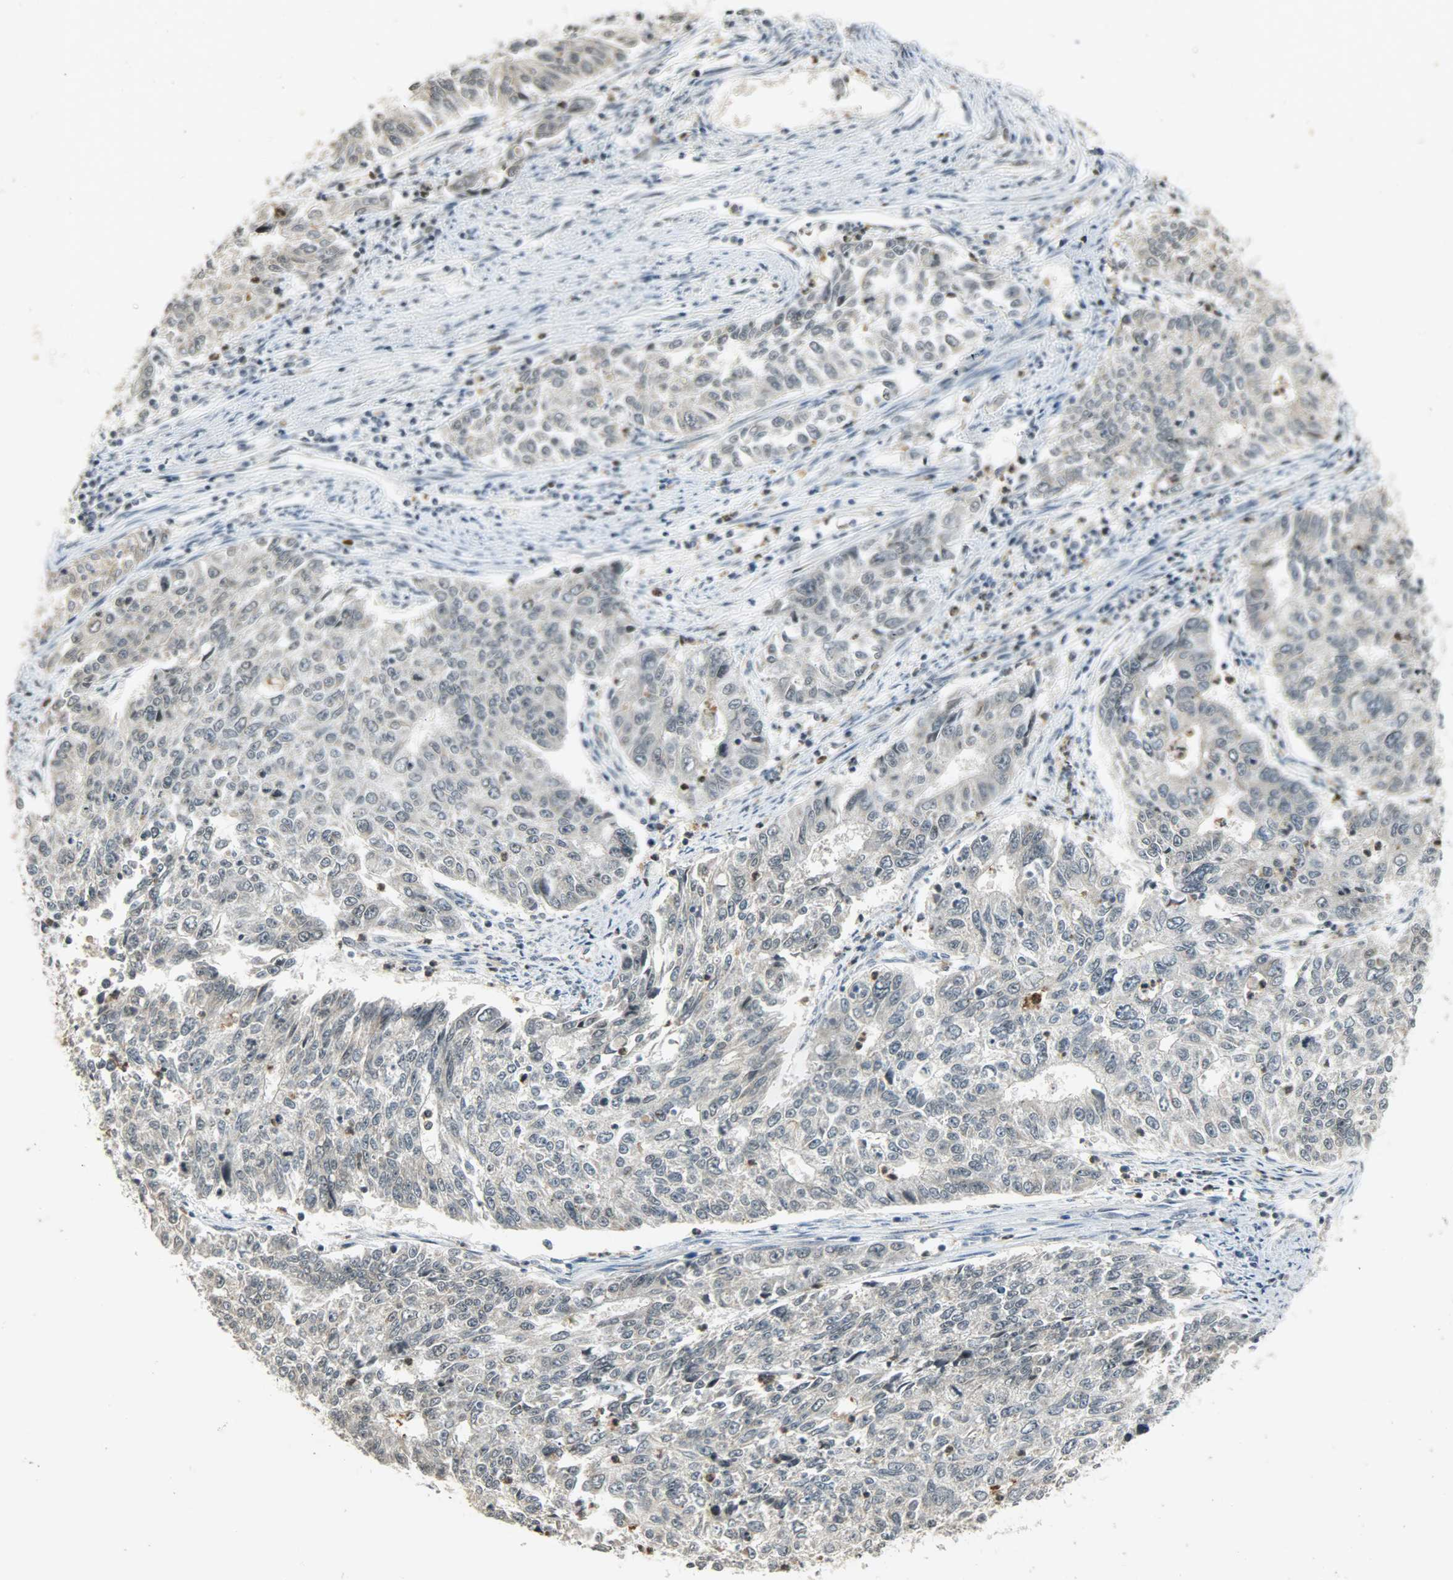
{"staining": {"intensity": "negative", "quantity": "none", "location": "none"}, "tissue": "endometrial cancer", "cell_type": "Tumor cells", "image_type": "cancer", "snomed": [{"axis": "morphology", "description": "Adenocarcinoma, NOS"}, {"axis": "topography", "description": "Endometrium"}], "caption": "Tumor cells are negative for brown protein staining in endometrial cancer (adenocarcinoma).", "gene": "SMARCA5", "patient": {"sex": "female", "age": 42}}